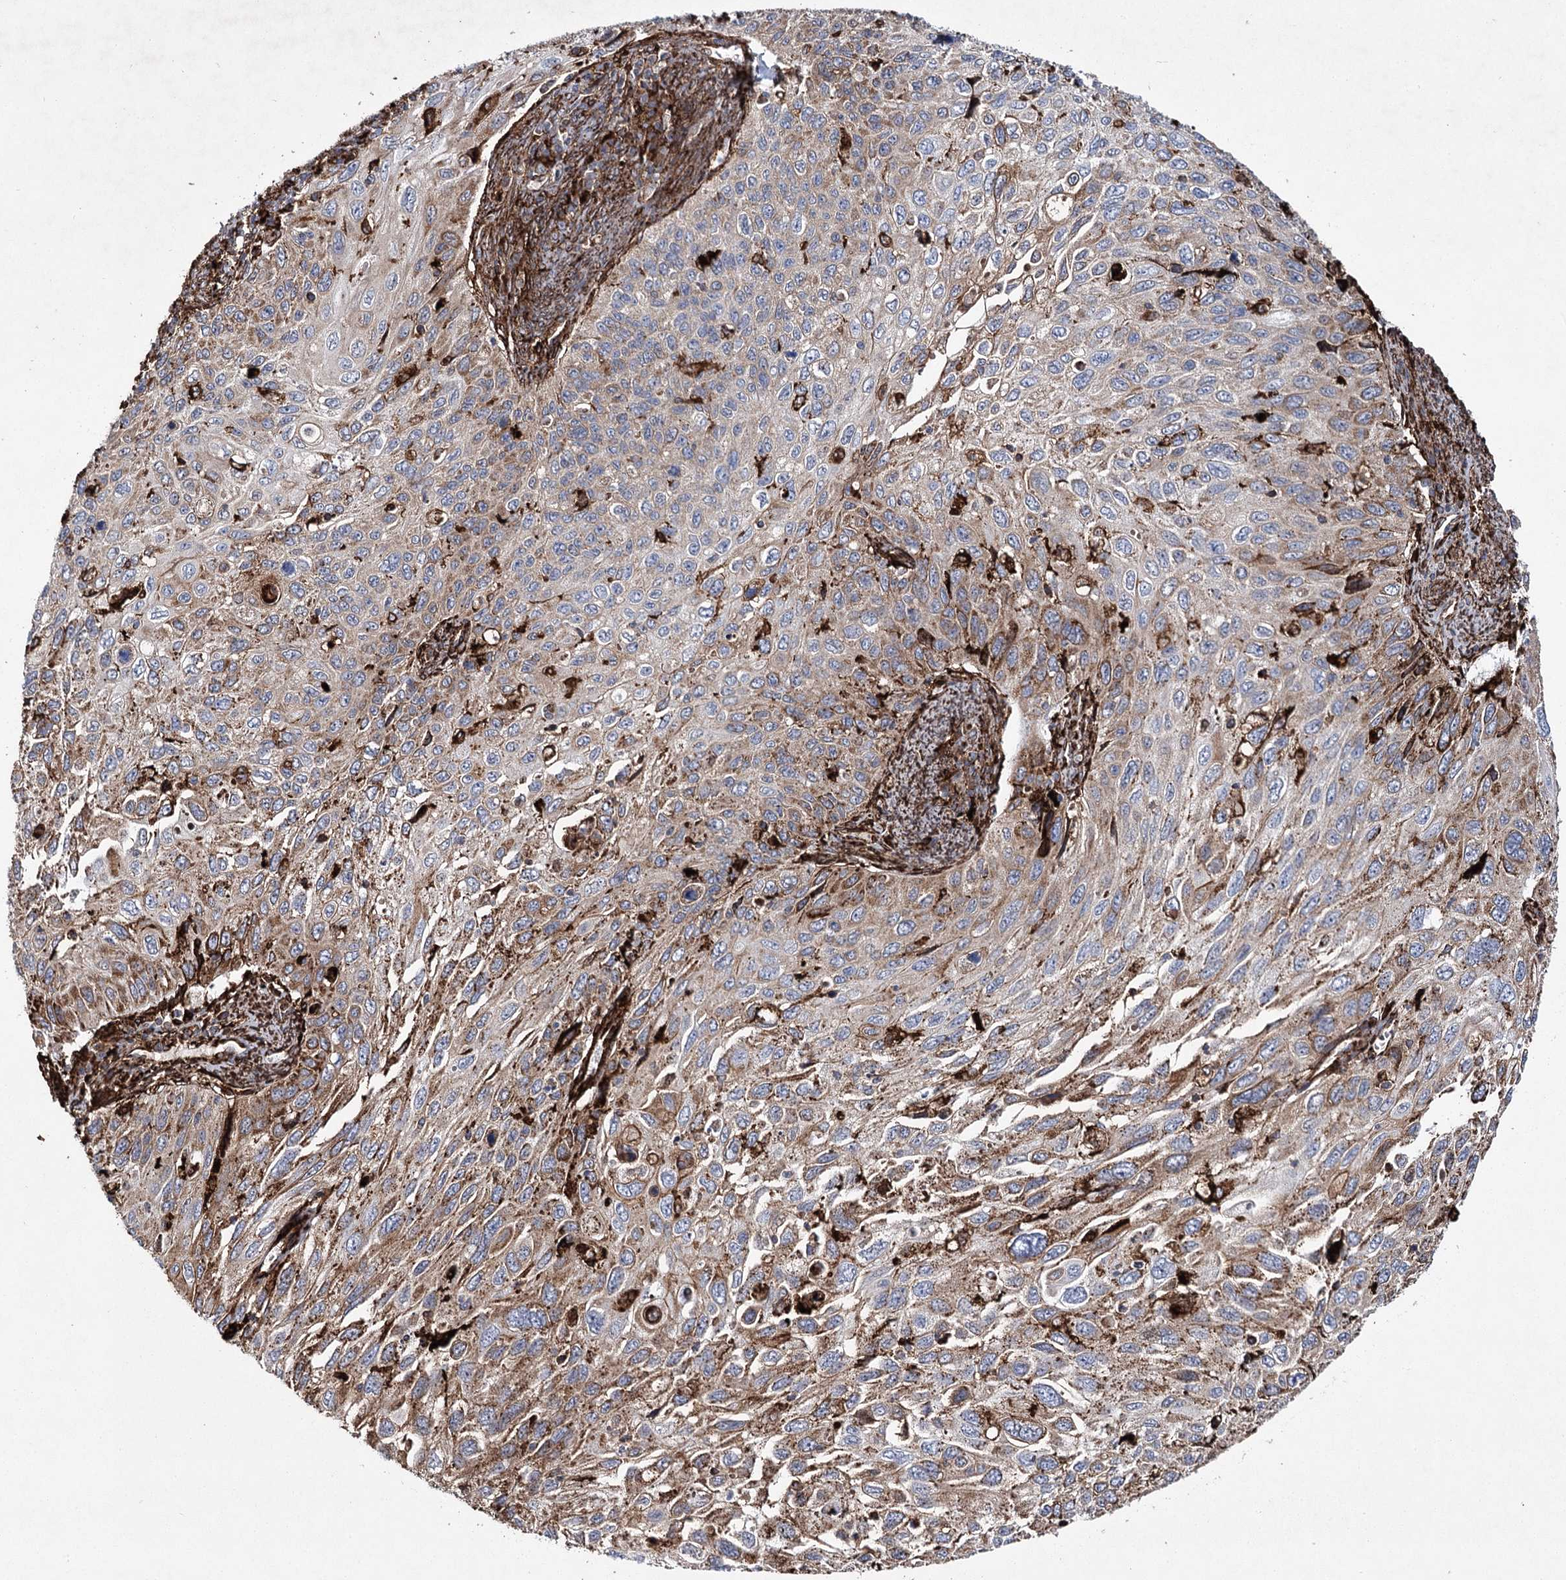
{"staining": {"intensity": "moderate", "quantity": "25%-75%", "location": "cytoplasmic/membranous"}, "tissue": "cervical cancer", "cell_type": "Tumor cells", "image_type": "cancer", "snomed": [{"axis": "morphology", "description": "Squamous cell carcinoma, NOS"}, {"axis": "topography", "description": "Cervix"}], "caption": "Moderate cytoplasmic/membranous protein expression is present in about 25%-75% of tumor cells in cervical cancer (squamous cell carcinoma).", "gene": "DCUN1D4", "patient": {"sex": "female", "age": 70}}